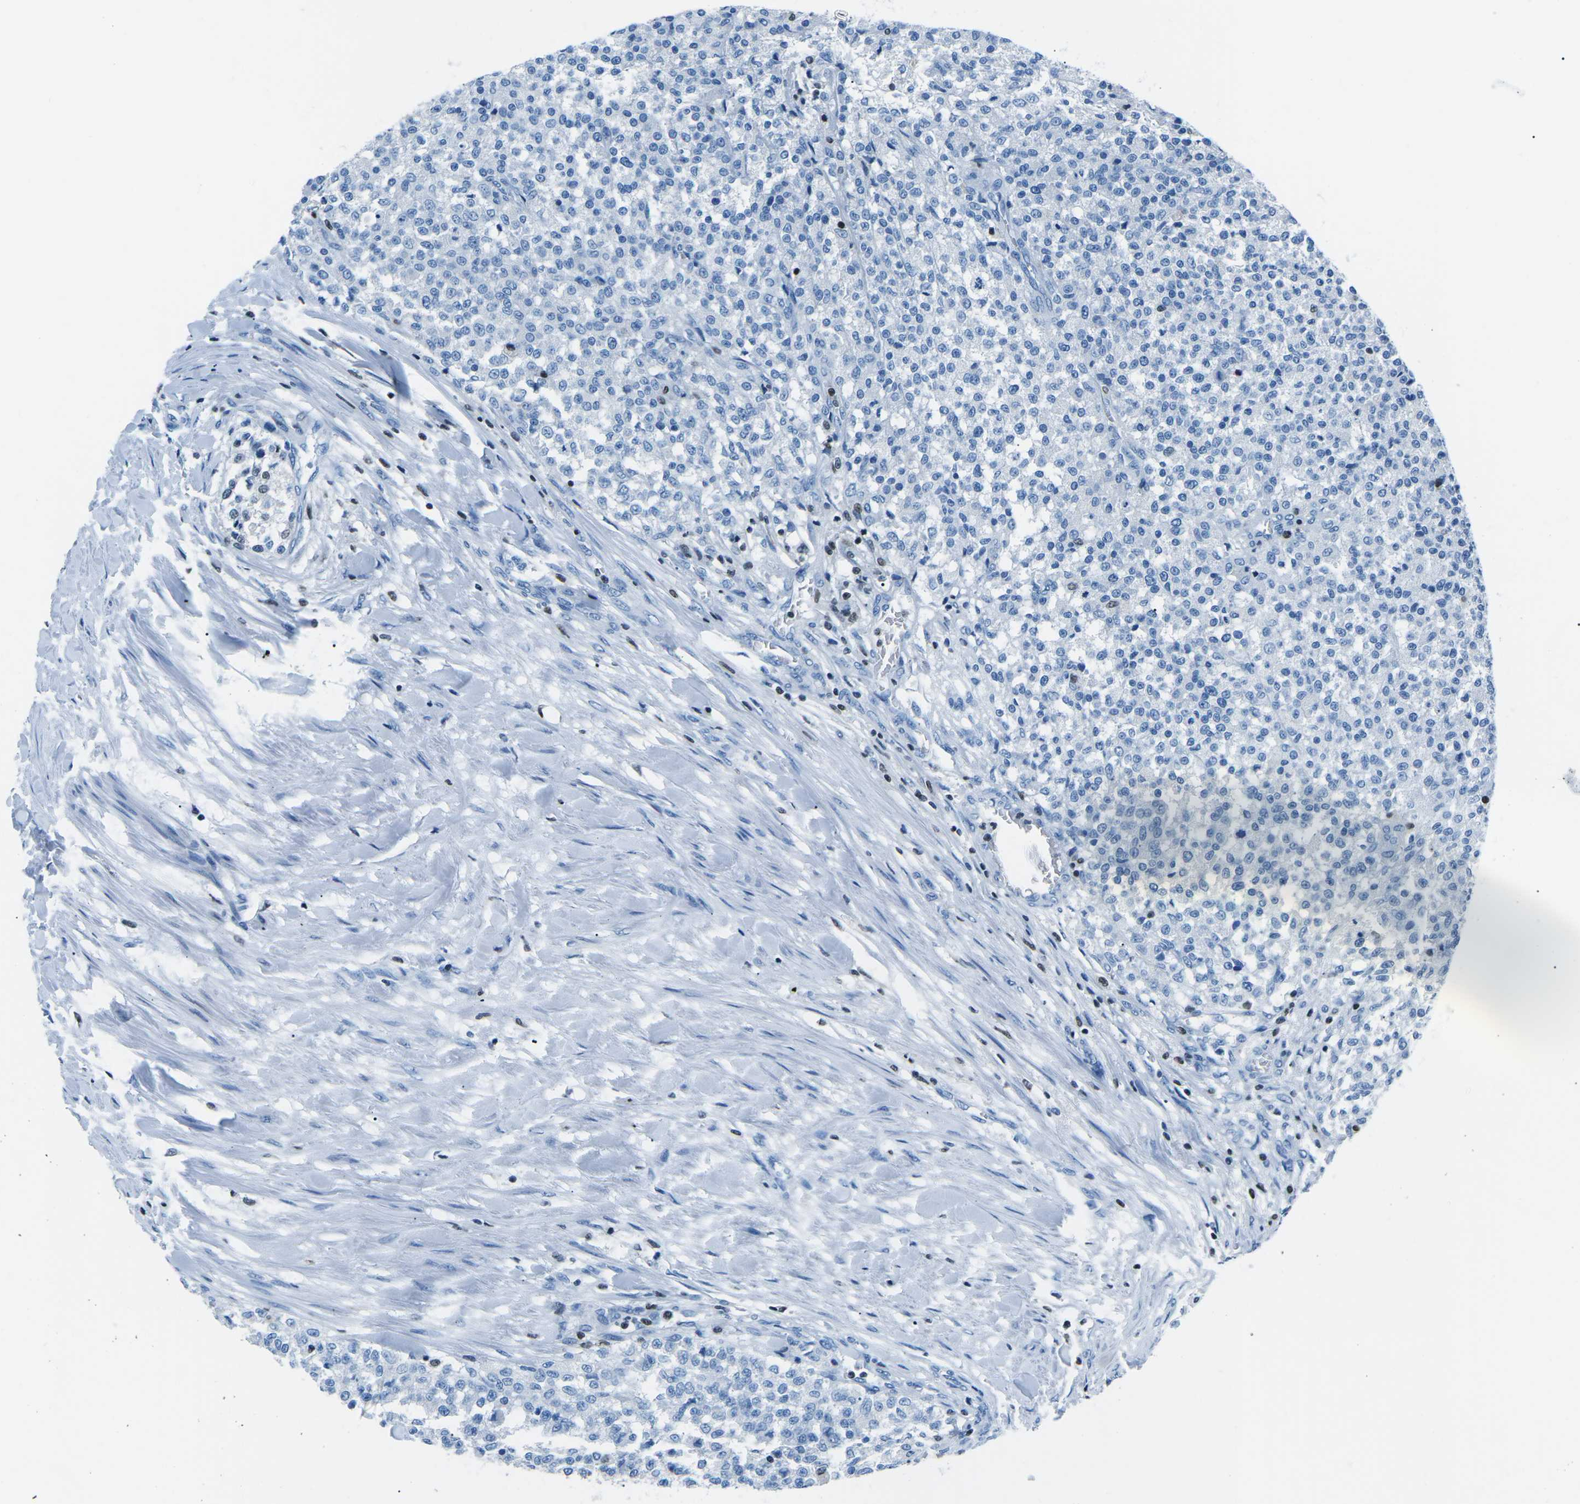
{"staining": {"intensity": "negative", "quantity": "none", "location": "none"}, "tissue": "testis cancer", "cell_type": "Tumor cells", "image_type": "cancer", "snomed": [{"axis": "morphology", "description": "Seminoma, NOS"}, {"axis": "topography", "description": "Testis"}], "caption": "DAB immunohistochemical staining of seminoma (testis) shows no significant expression in tumor cells.", "gene": "CELF2", "patient": {"sex": "male", "age": 59}}